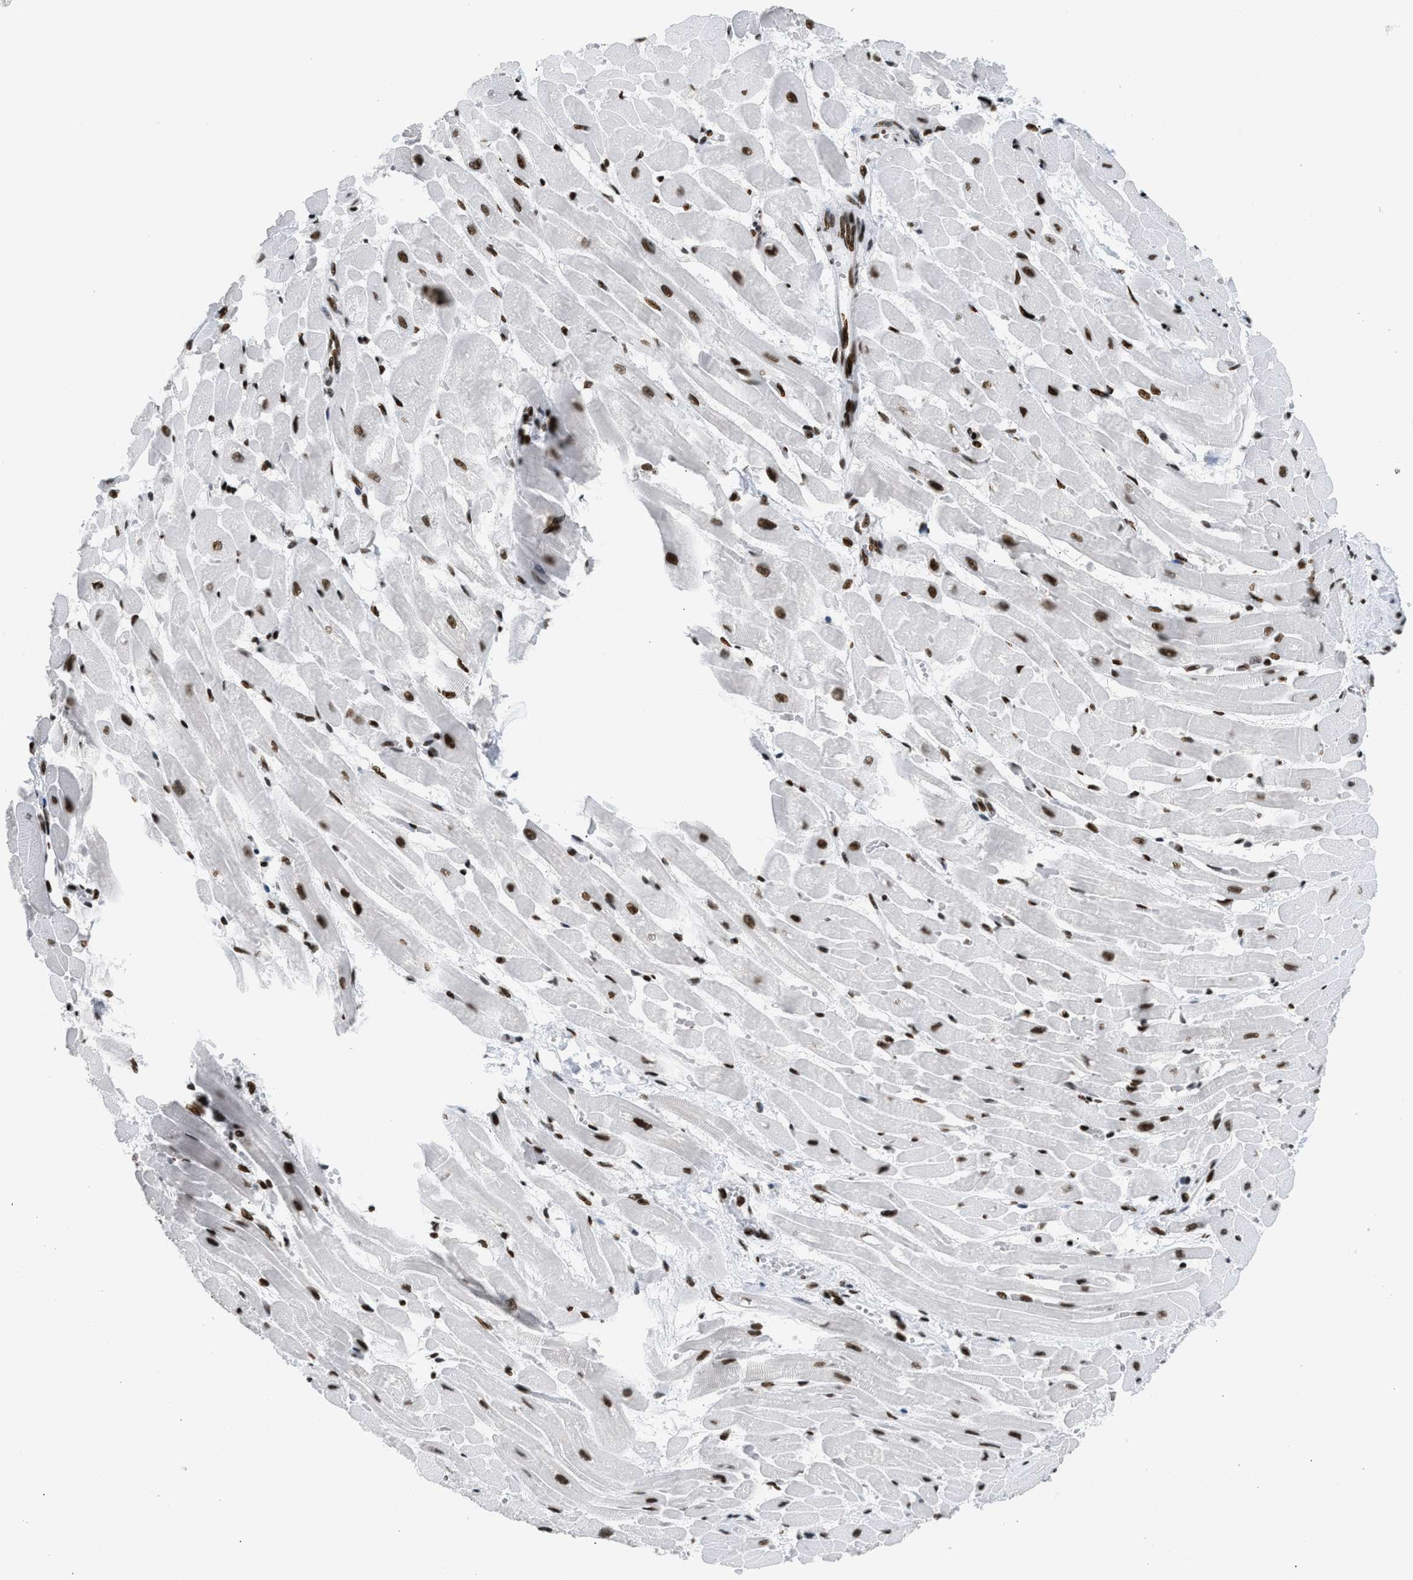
{"staining": {"intensity": "strong", "quantity": ">75%", "location": "nuclear"}, "tissue": "heart muscle", "cell_type": "Cardiomyocytes", "image_type": "normal", "snomed": [{"axis": "morphology", "description": "Normal tissue, NOS"}, {"axis": "topography", "description": "Heart"}], "caption": "Heart muscle was stained to show a protein in brown. There is high levels of strong nuclear expression in about >75% of cardiomyocytes. (IHC, brightfield microscopy, high magnification).", "gene": "PIF1", "patient": {"sex": "male", "age": 45}}